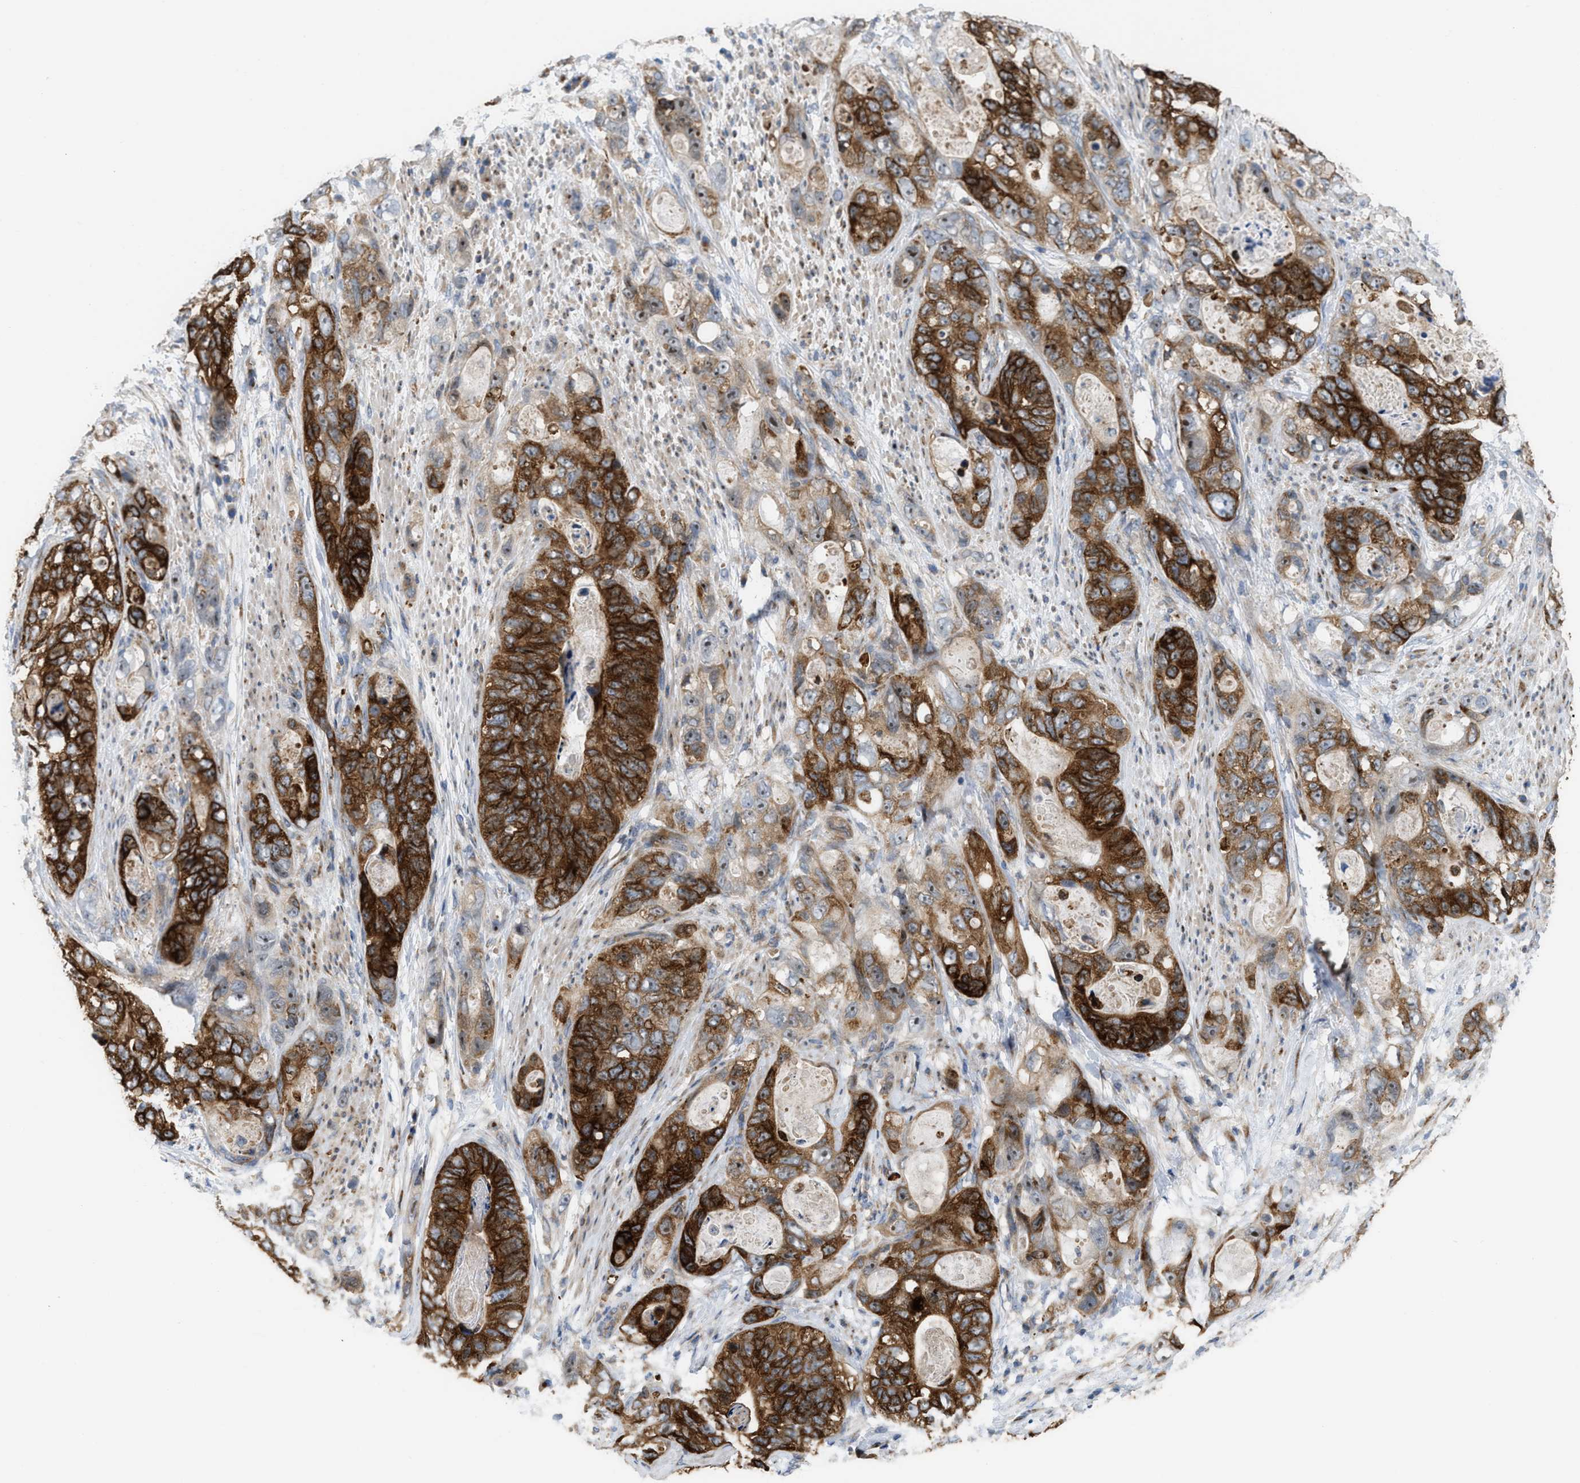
{"staining": {"intensity": "strong", "quantity": ">75%", "location": "cytoplasmic/membranous"}, "tissue": "stomach cancer", "cell_type": "Tumor cells", "image_type": "cancer", "snomed": [{"axis": "morphology", "description": "Adenocarcinoma, NOS"}, {"axis": "topography", "description": "Stomach"}], "caption": "Approximately >75% of tumor cells in human adenocarcinoma (stomach) display strong cytoplasmic/membranous protein staining as visualized by brown immunohistochemical staining.", "gene": "DIPK1A", "patient": {"sex": "female", "age": 89}}